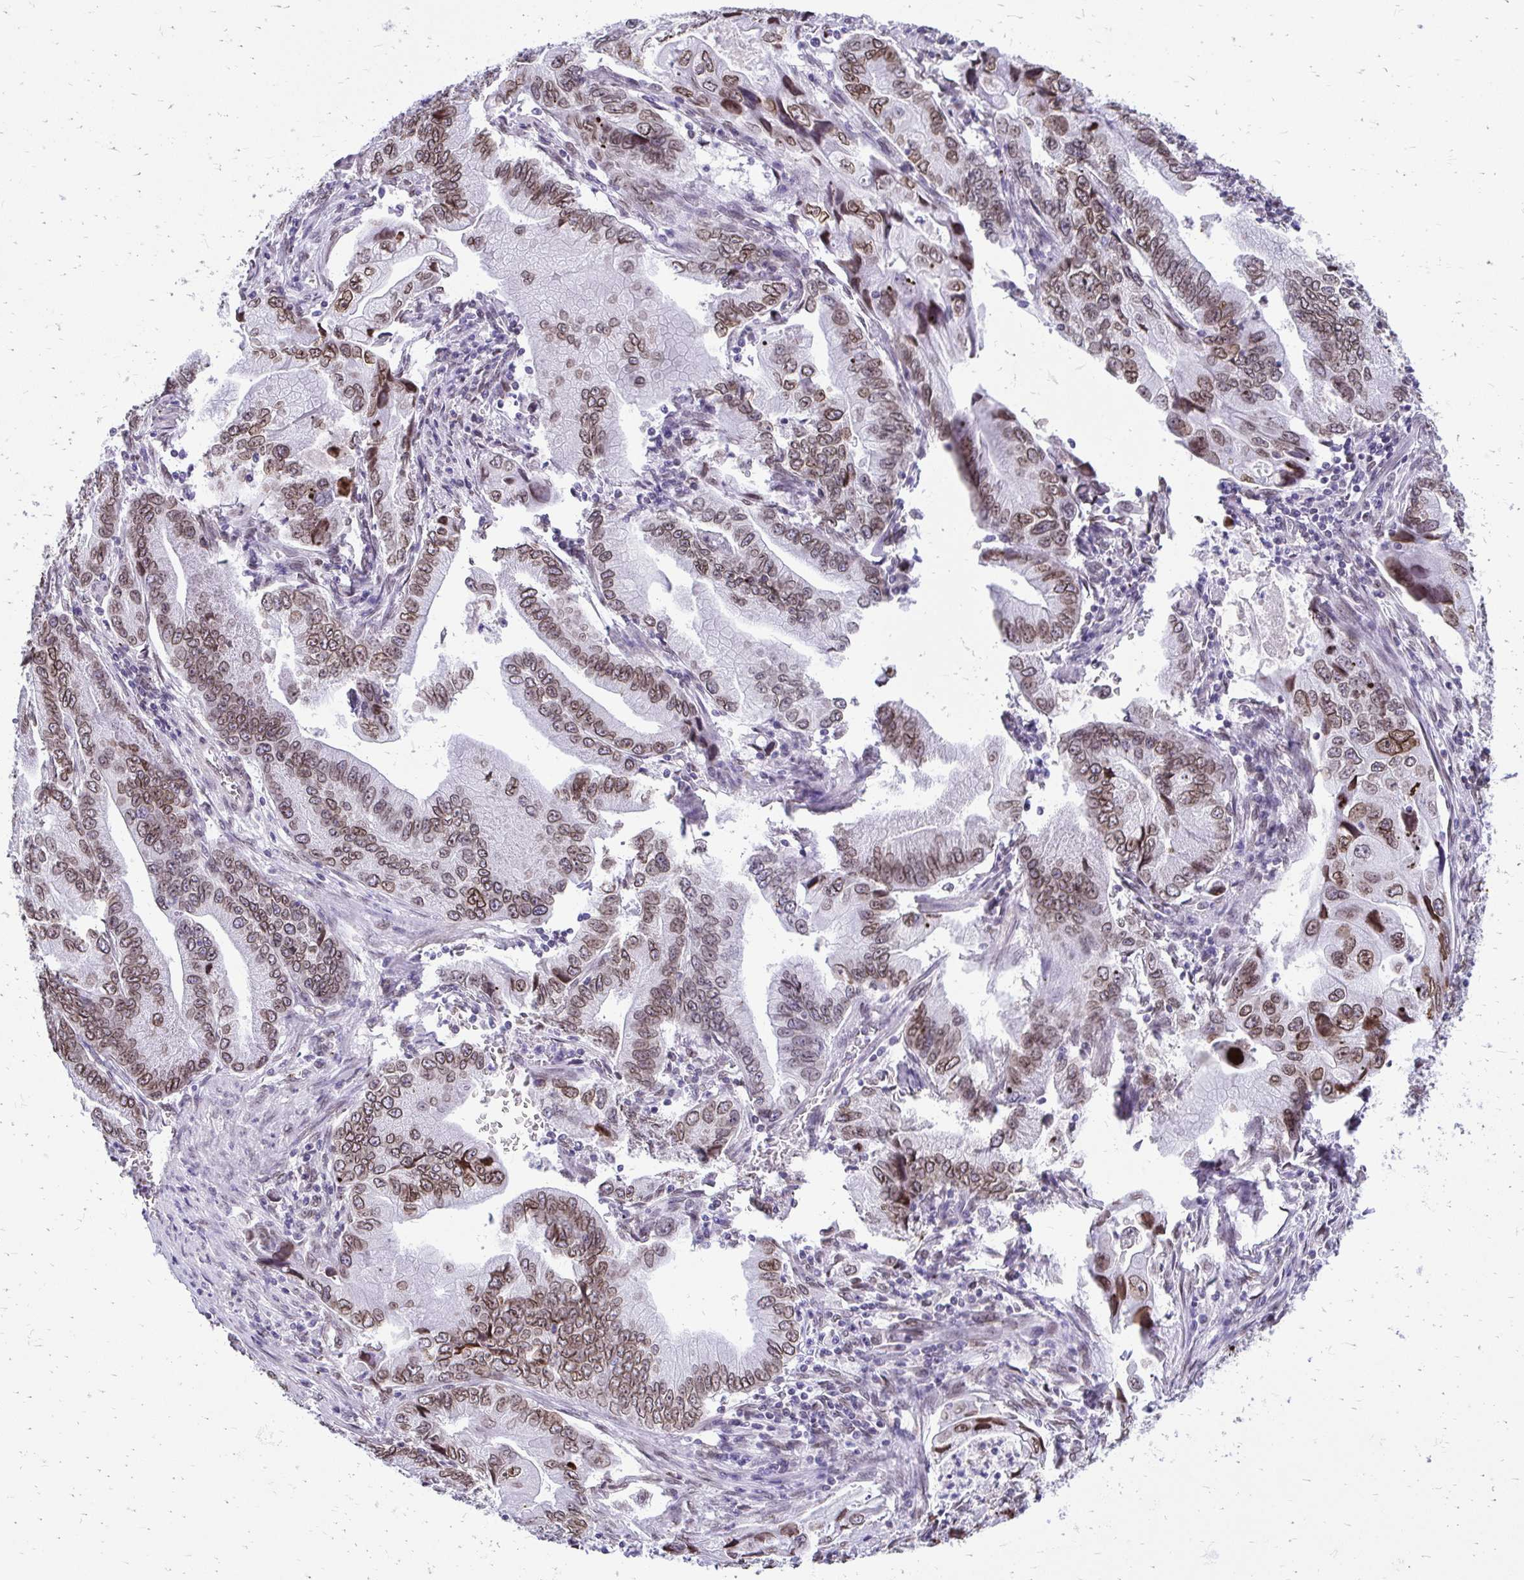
{"staining": {"intensity": "moderate", "quantity": ">75%", "location": "cytoplasmic/membranous,nuclear"}, "tissue": "stomach cancer", "cell_type": "Tumor cells", "image_type": "cancer", "snomed": [{"axis": "morphology", "description": "Adenocarcinoma, NOS"}, {"axis": "topography", "description": "Pancreas"}, {"axis": "topography", "description": "Stomach, upper"}], "caption": "Adenocarcinoma (stomach) stained with DAB immunohistochemistry (IHC) reveals medium levels of moderate cytoplasmic/membranous and nuclear expression in about >75% of tumor cells.", "gene": "BANF1", "patient": {"sex": "male", "age": 77}}